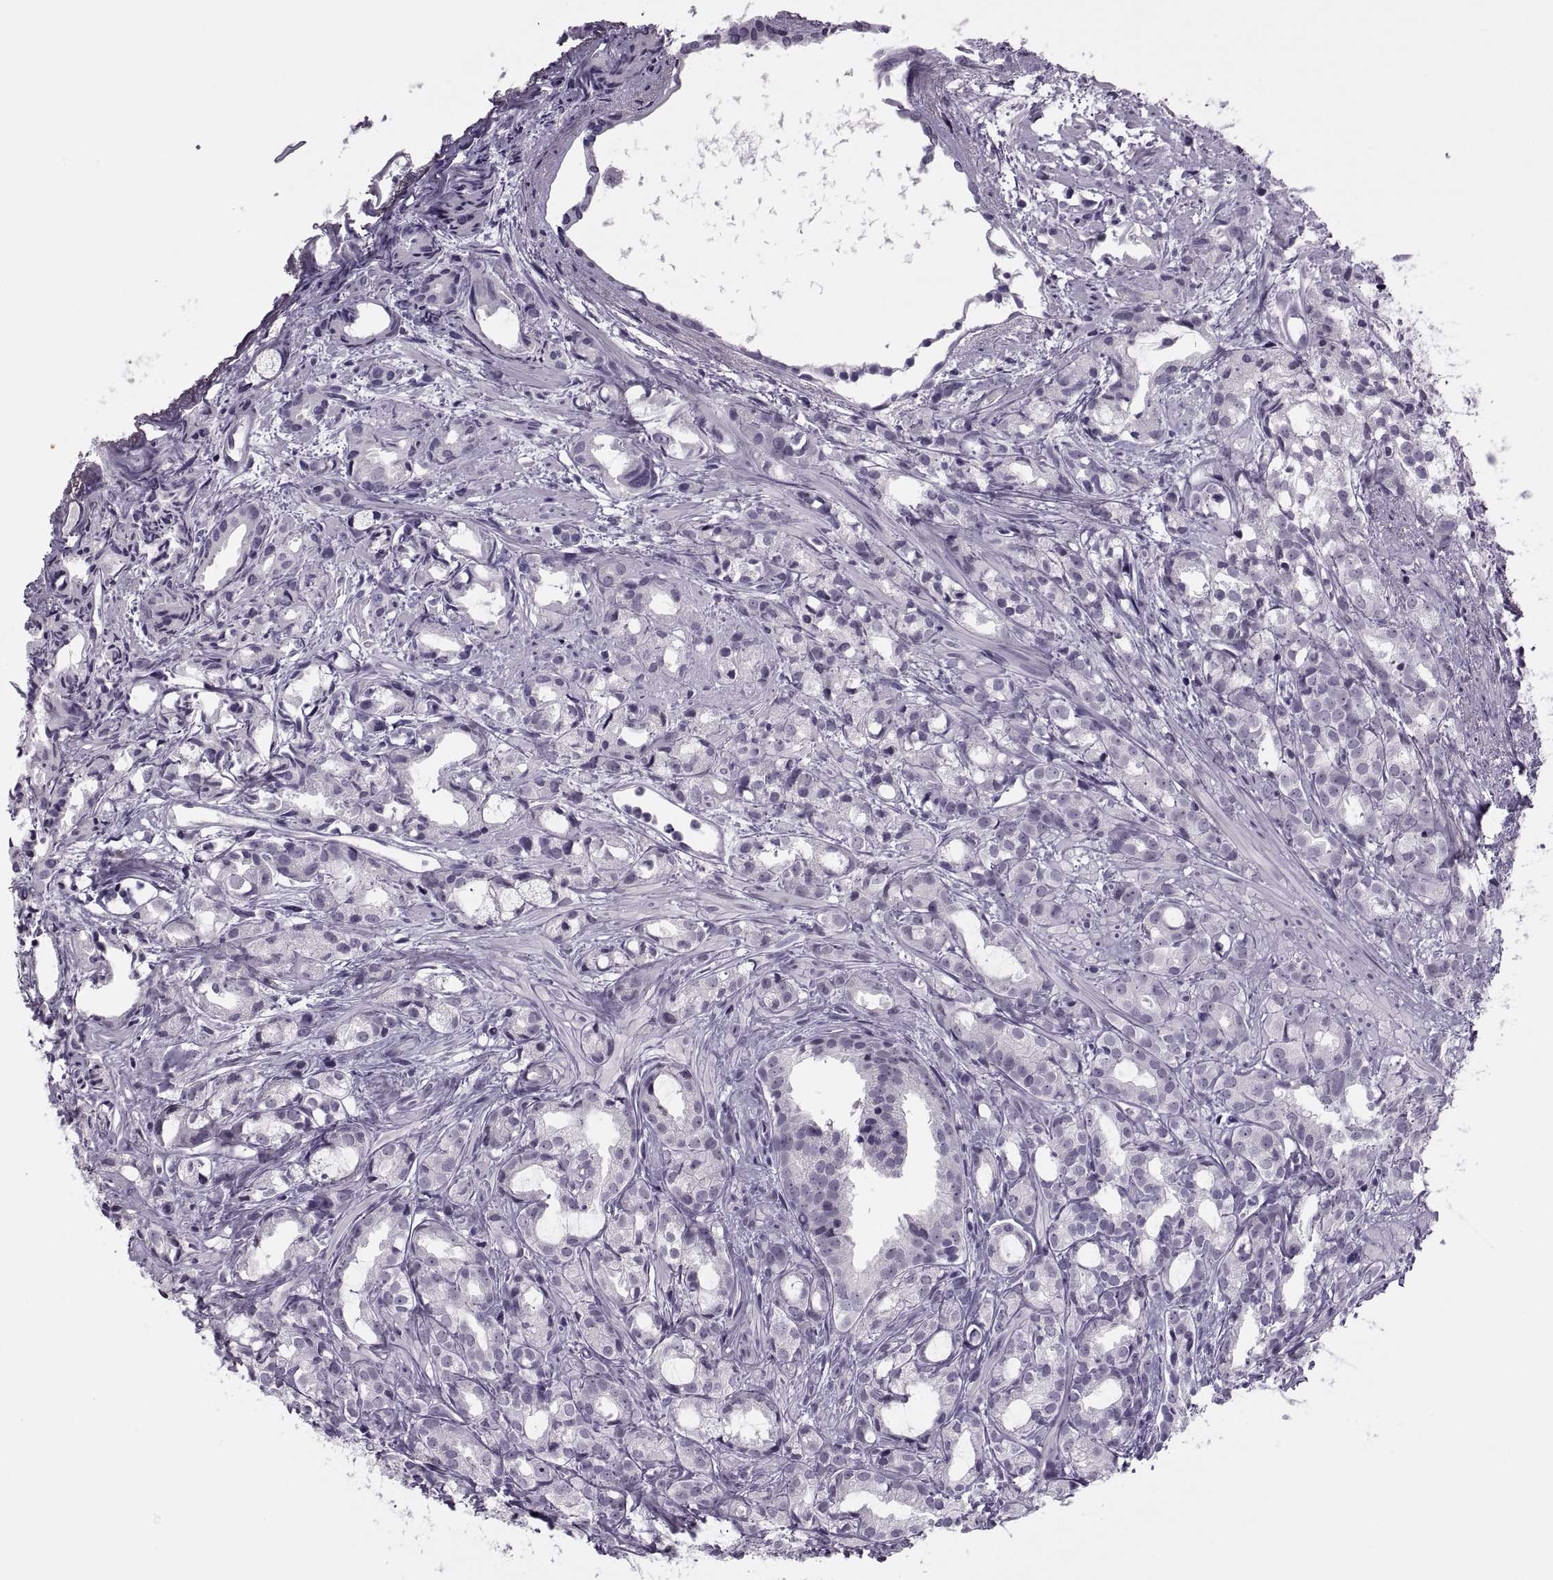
{"staining": {"intensity": "negative", "quantity": "none", "location": "none"}, "tissue": "prostate cancer", "cell_type": "Tumor cells", "image_type": "cancer", "snomed": [{"axis": "morphology", "description": "Adenocarcinoma, High grade"}, {"axis": "topography", "description": "Prostate"}], "caption": "Prostate high-grade adenocarcinoma was stained to show a protein in brown. There is no significant expression in tumor cells.", "gene": "SYNGR4", "patient": {"sex": "male", "age": 79}}